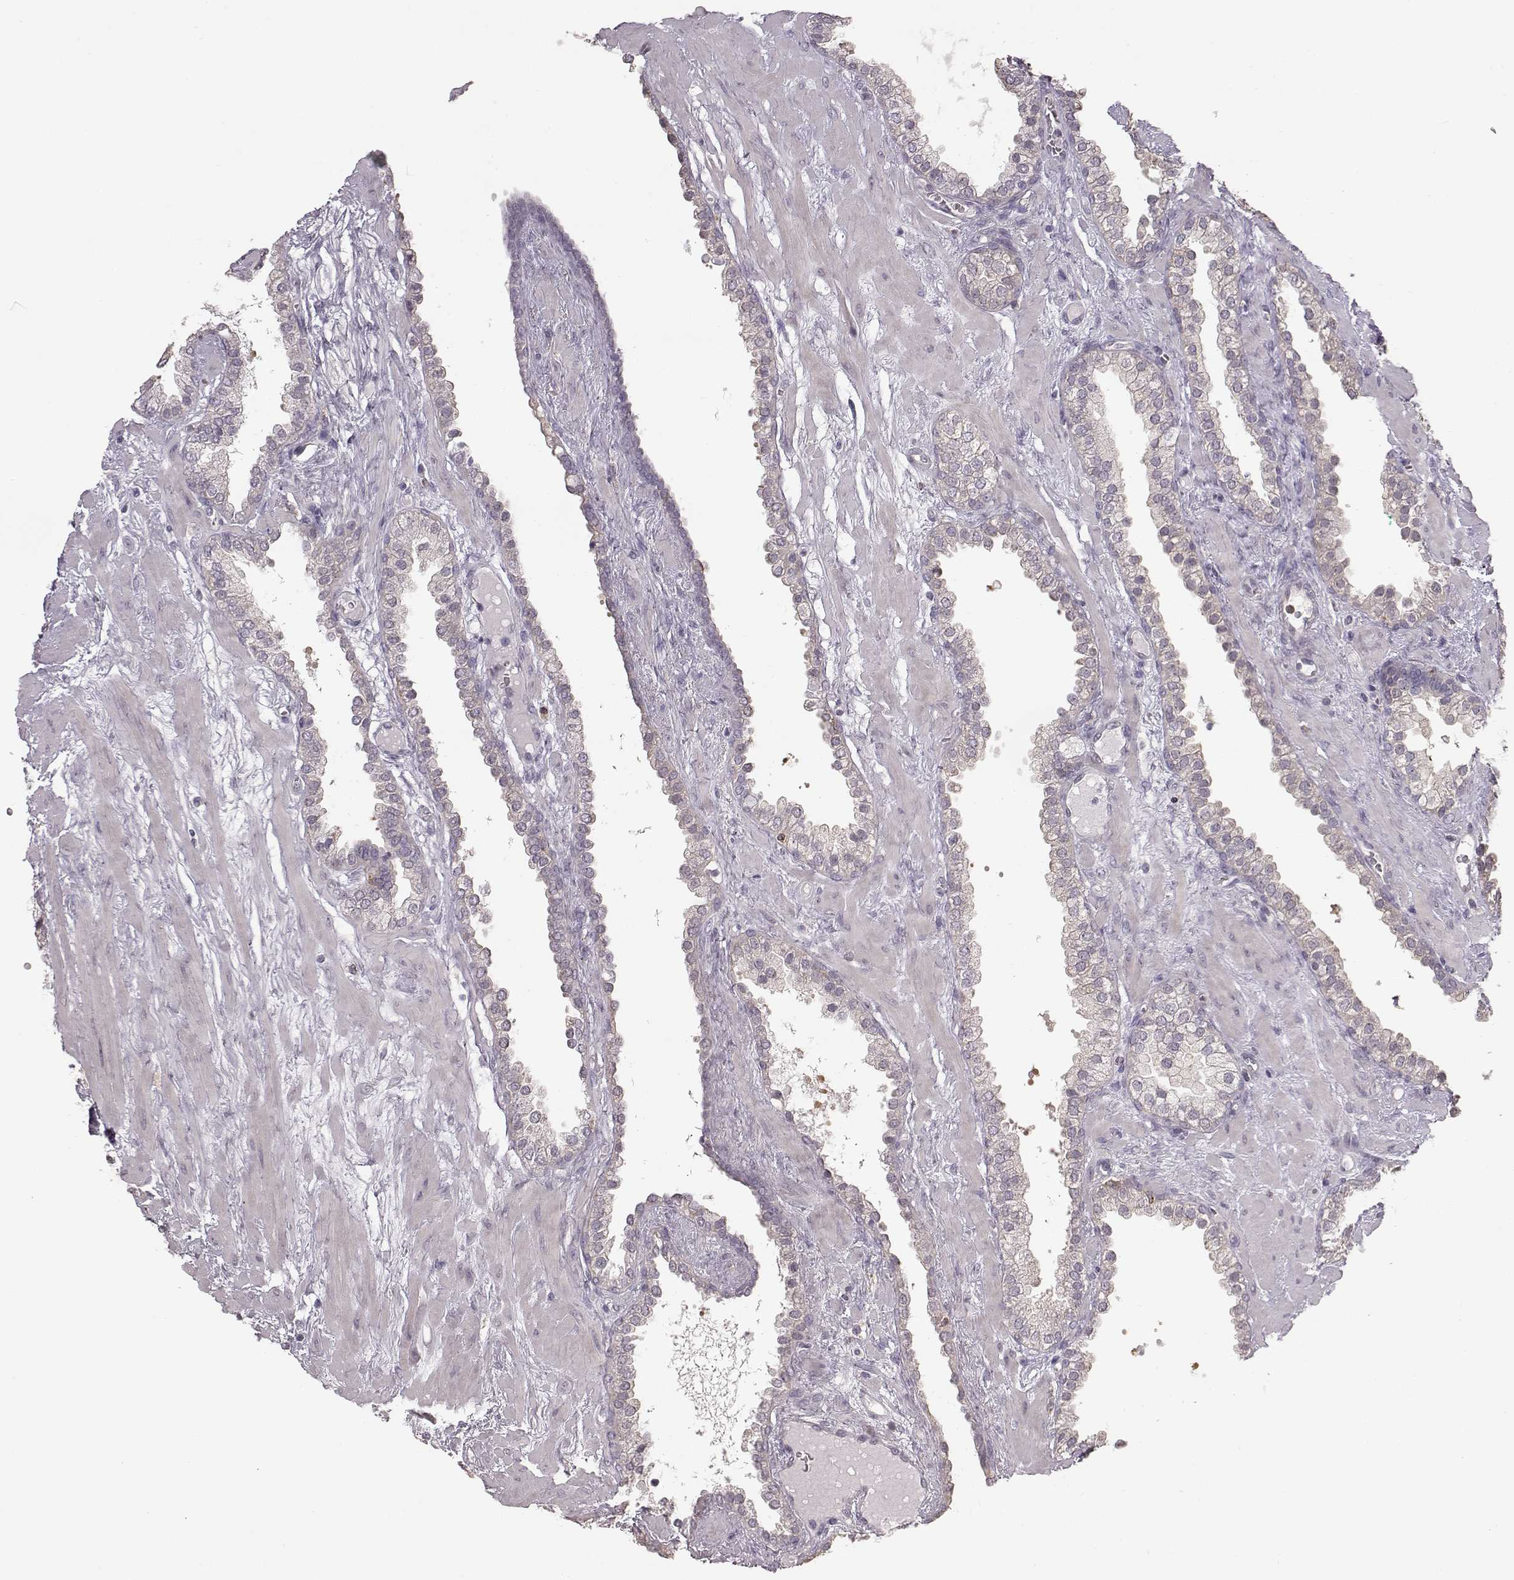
{"staining": {"intensity": "weak", "quantity": "<25%", "location": "cytoplasmic/membranous"}, "tissue": "prostate cancer", "cell_type": "Tumor cells", "image_type": "cancer", "snomed": [{"axis": "morphology", "description": "Adenocarcinoma, Low grade"}, {"axis": "topography", "description": "Prostate"}], "caption": "DAB immunohistochemical staining of human prostate cancer displays no significant staining in tumor cells.", "gene": "SPAG17", "patient": {"sex": "male", "age": 62}}